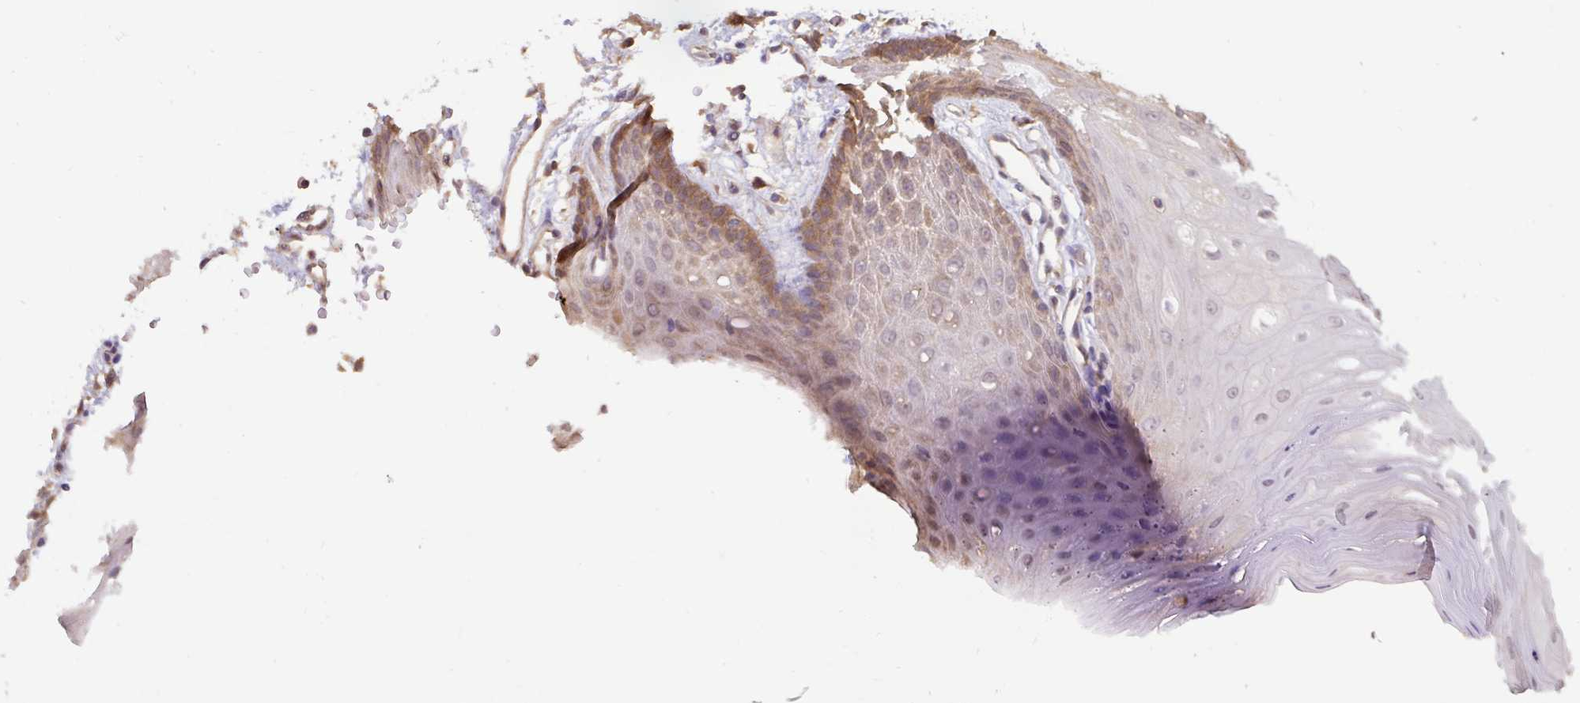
{"staining": {"intensity": "moderate", "quantity": "<25%", "location": "cytoplasmic/membranous"}, "tissue": "oral mucosa", "cell_type": "Squamous epithelial cells", "image_type": "normal", "snomed": [{"axis": "morphology", "description": "Normal tissue, NOS"}, {"axis": "topography", "description": "Oral tissue"}, {"axis": "topography", "description": "Tounge, NOS"}], "caption": "Protein analysis of unremarkable oral mucosa displays moderate cytoplasmic/membranous staining in approximately <25% of squamous epithelial cells.", "gene": "ST13", "patient": {"sex": "female", "age": 59}}